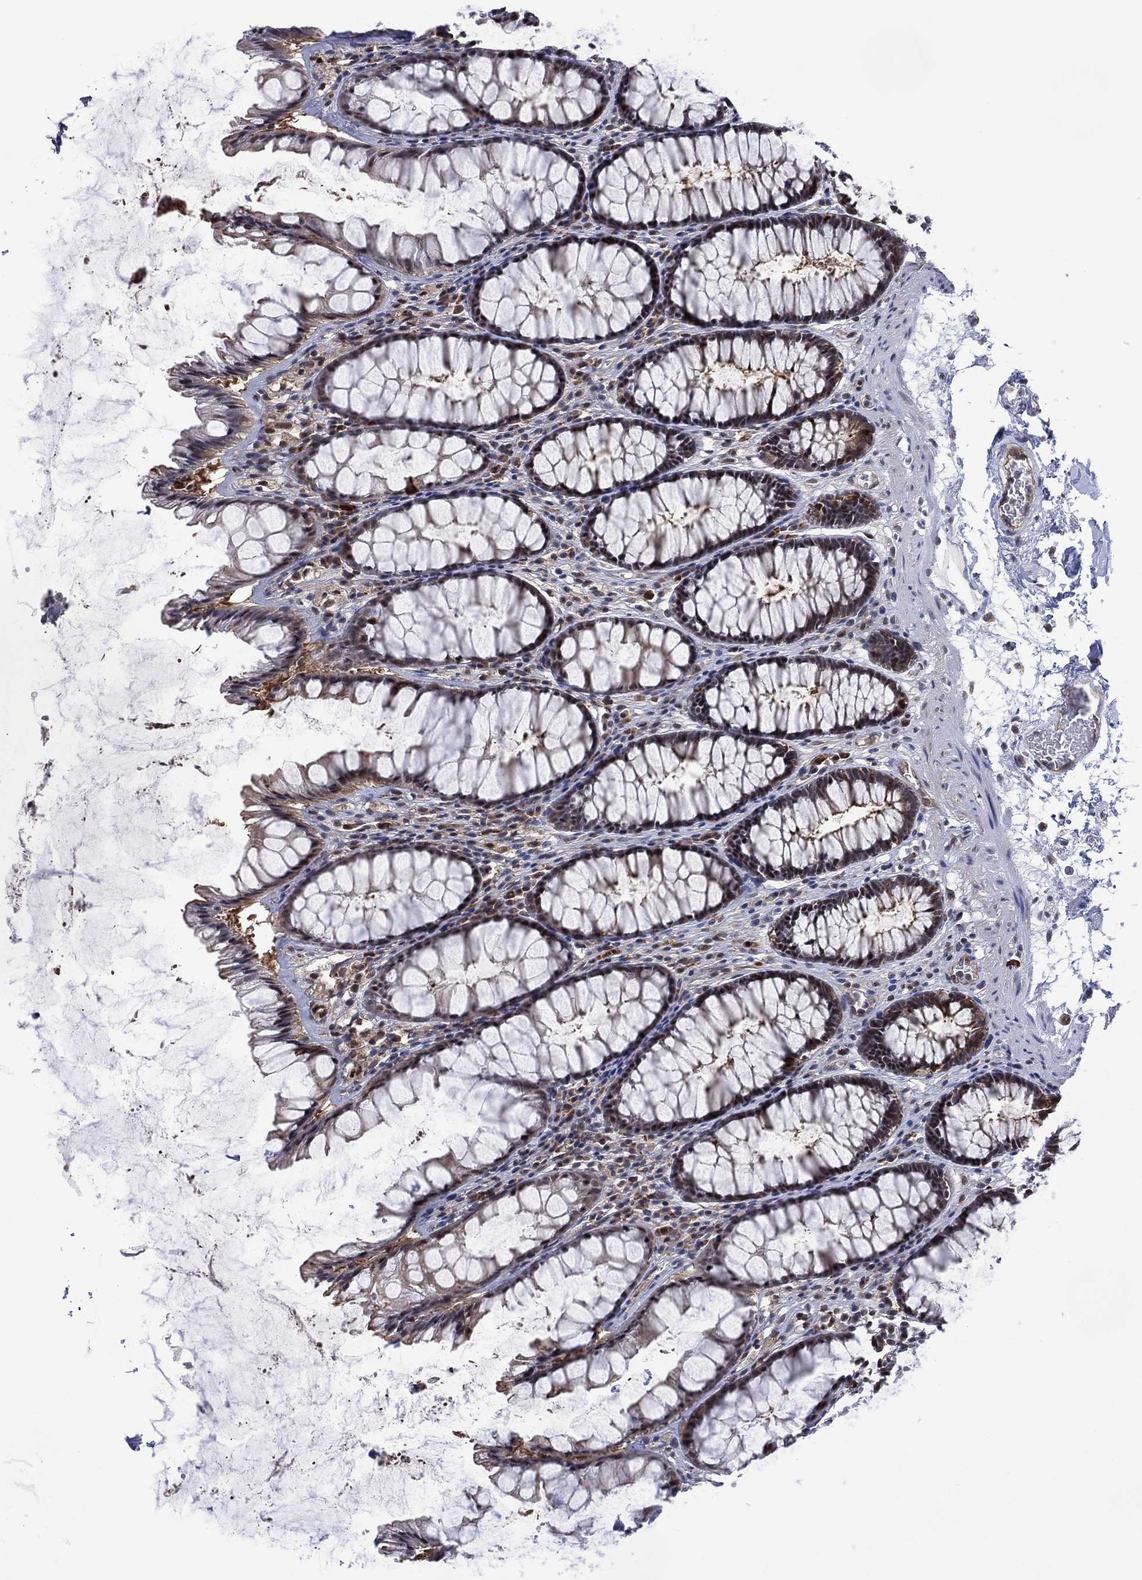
{"staining": {"intensity": "moderate", "quantity": "<25%", "location": "cytoplasmic/membranous"}, "tissue": "rectum", "cell_type": "Glandular cells", "image_type": "normal", "snomed": [{"axis": "morphology", "description": "Normal tissue, NOS"}, {"axis": "topography", "description": "Rectum"}], "caption": "Rectum stained with a protein marker exhibits moderate staining in glandular cells.", "gene": "DPP4", "patient": {"sex": "male", "age": 72}}